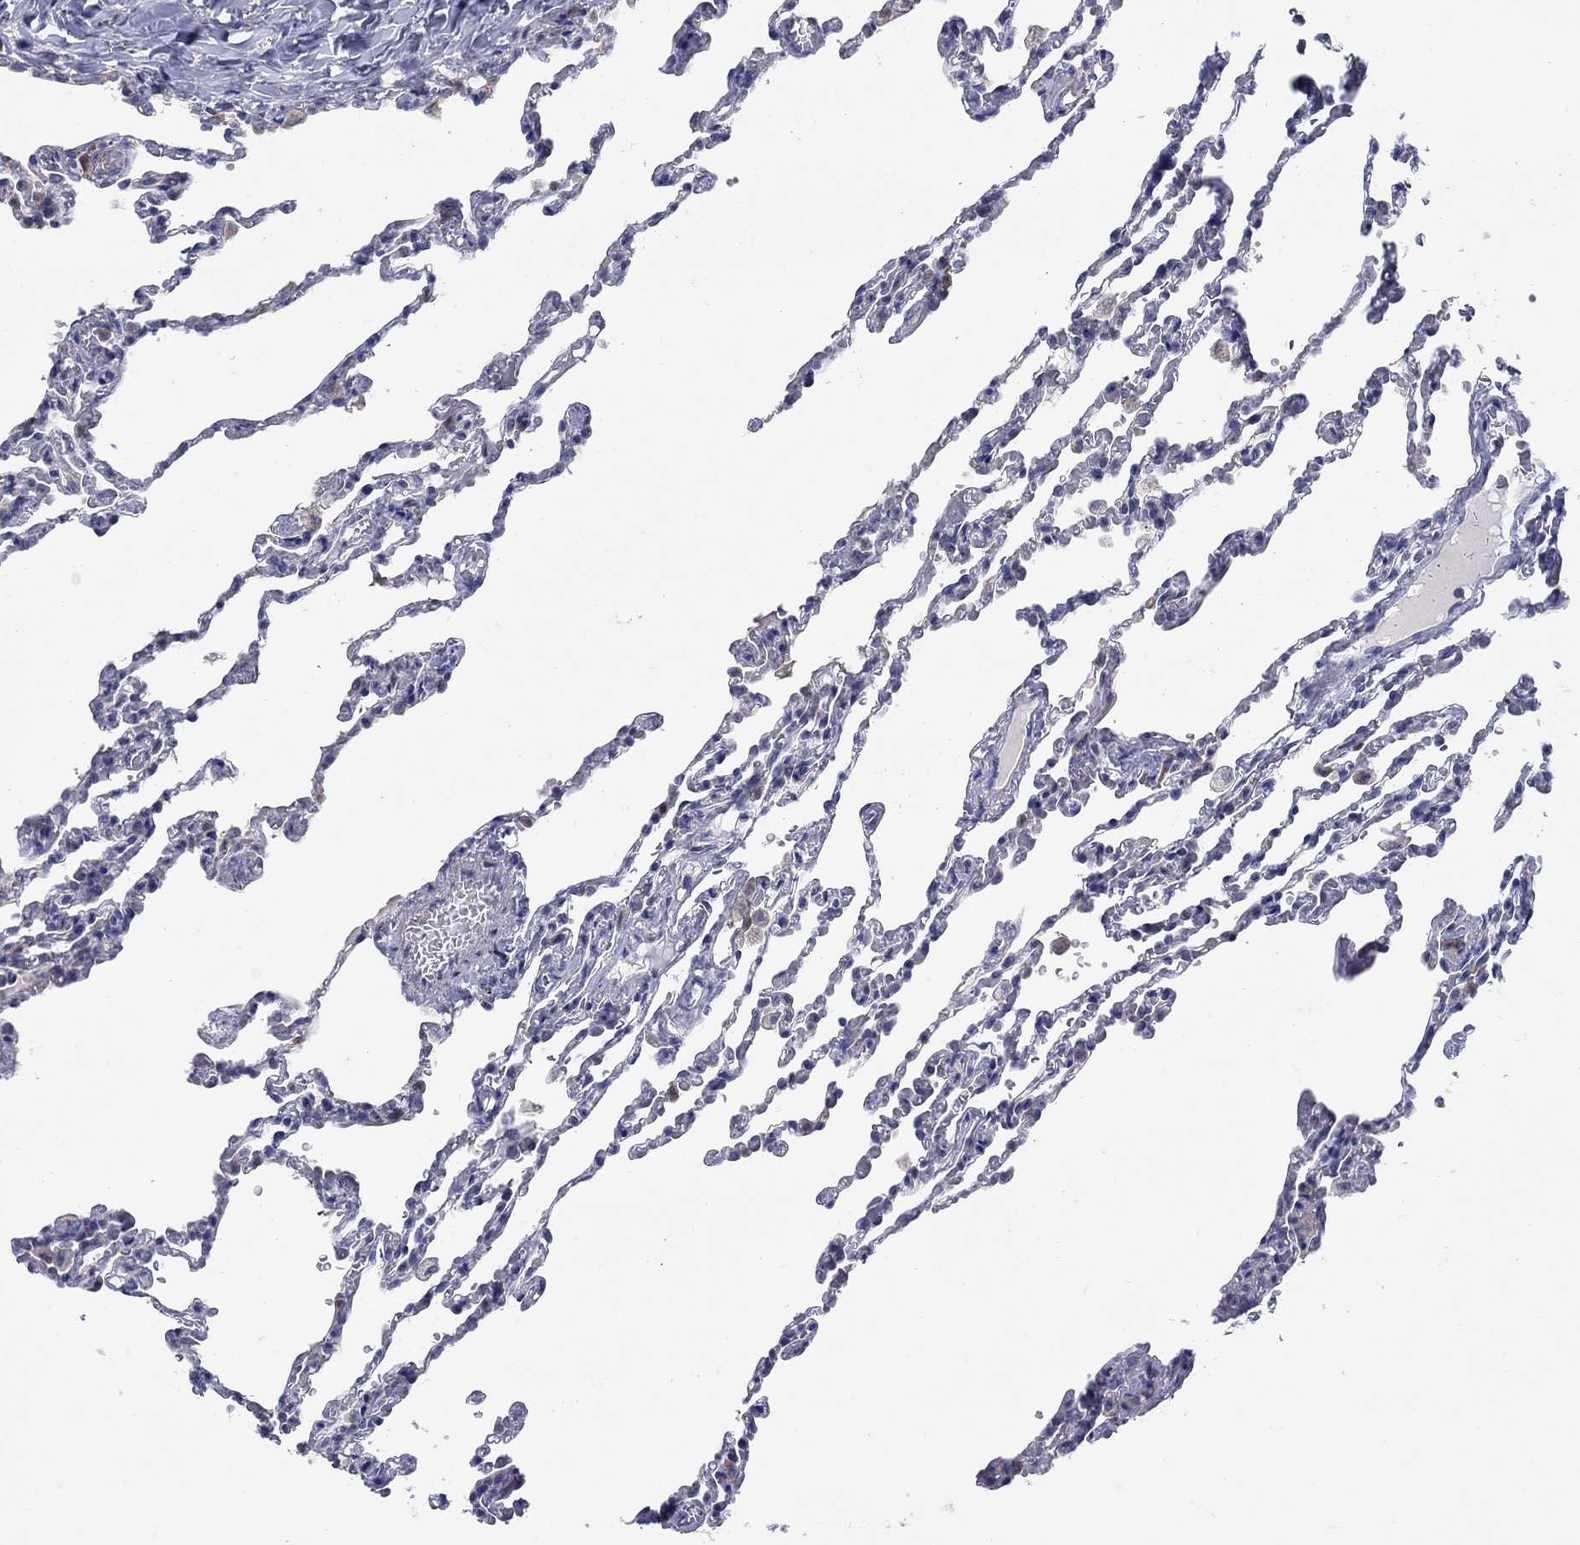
{"staining": {"intensity": "negative", "quantity": "none", "location": "none"}, "tissue": "lung", "cell_type": "Alveolar cells", "image_type": "normal", "snomed": [{"axis": "morphology", "description": "Normal tissue, NOS"}, {"axis": "topography", "description": "Lung"}], "caption": "DAB (3,3'-diaminobenzidine) immunohistochemical staining of normal human lung displays no significant staining in alveolar cells.", "gene": "ABCA4", "patient": {"sex": "female", "age": 43}}